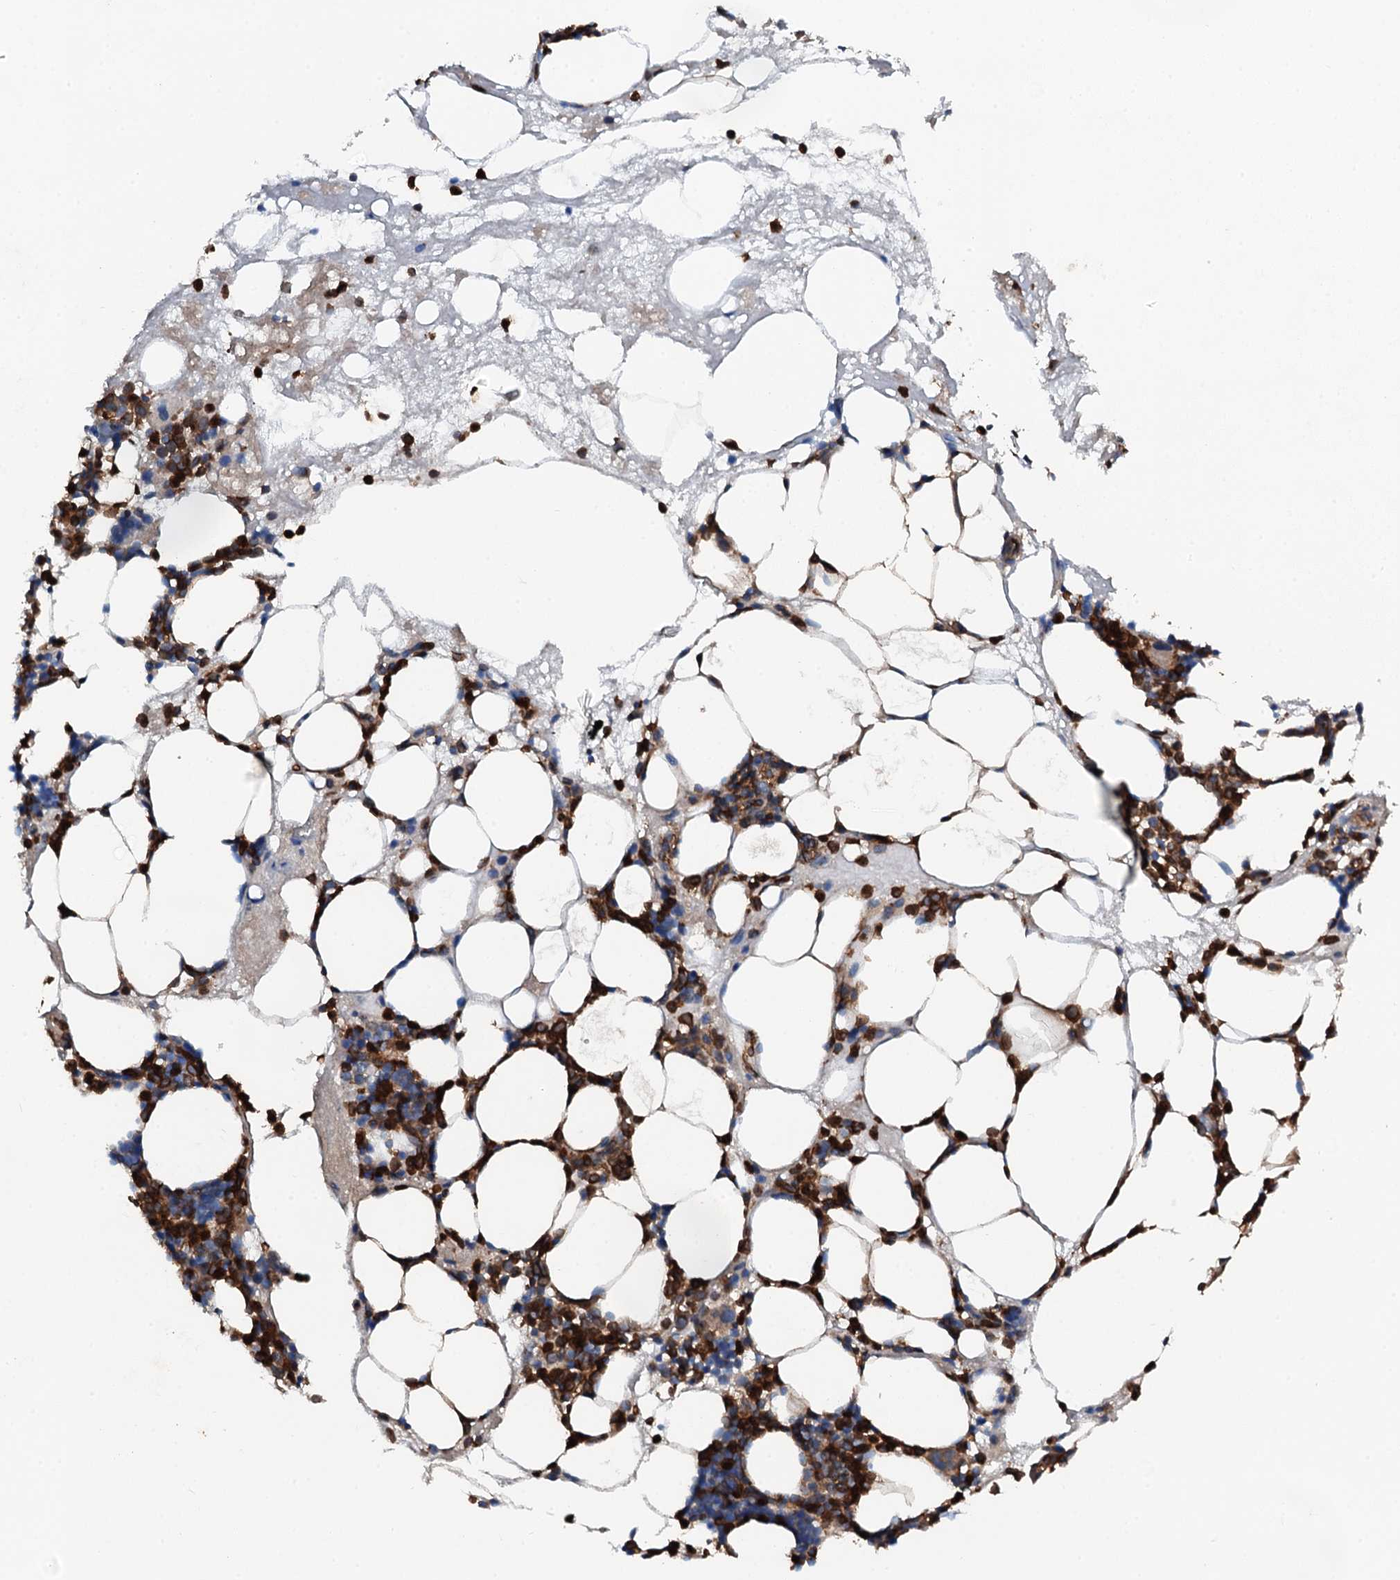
{"staining": {"intensity": "strong", "quantity": "25%-75%", "location": "cytoplasmic/membranous"}, "tissue": "bone marrow", "cell_type": "Hematopoietic cells", "image_type": "normal", "snomed": [{"axis": "morphology", "description": "Normal tissue, NOS"}, {"axis": "topography", "description": "Bone marrow"}], "caption": "Protein staining by immunohistochemistry (IHC) demonstrates strong cytoplasmic/membranous staining in about 25%-75% of hematopoietic cells in benign bone marrow.", "gene": "GRK2", "patient": {"sex": "male", "age": 80}}